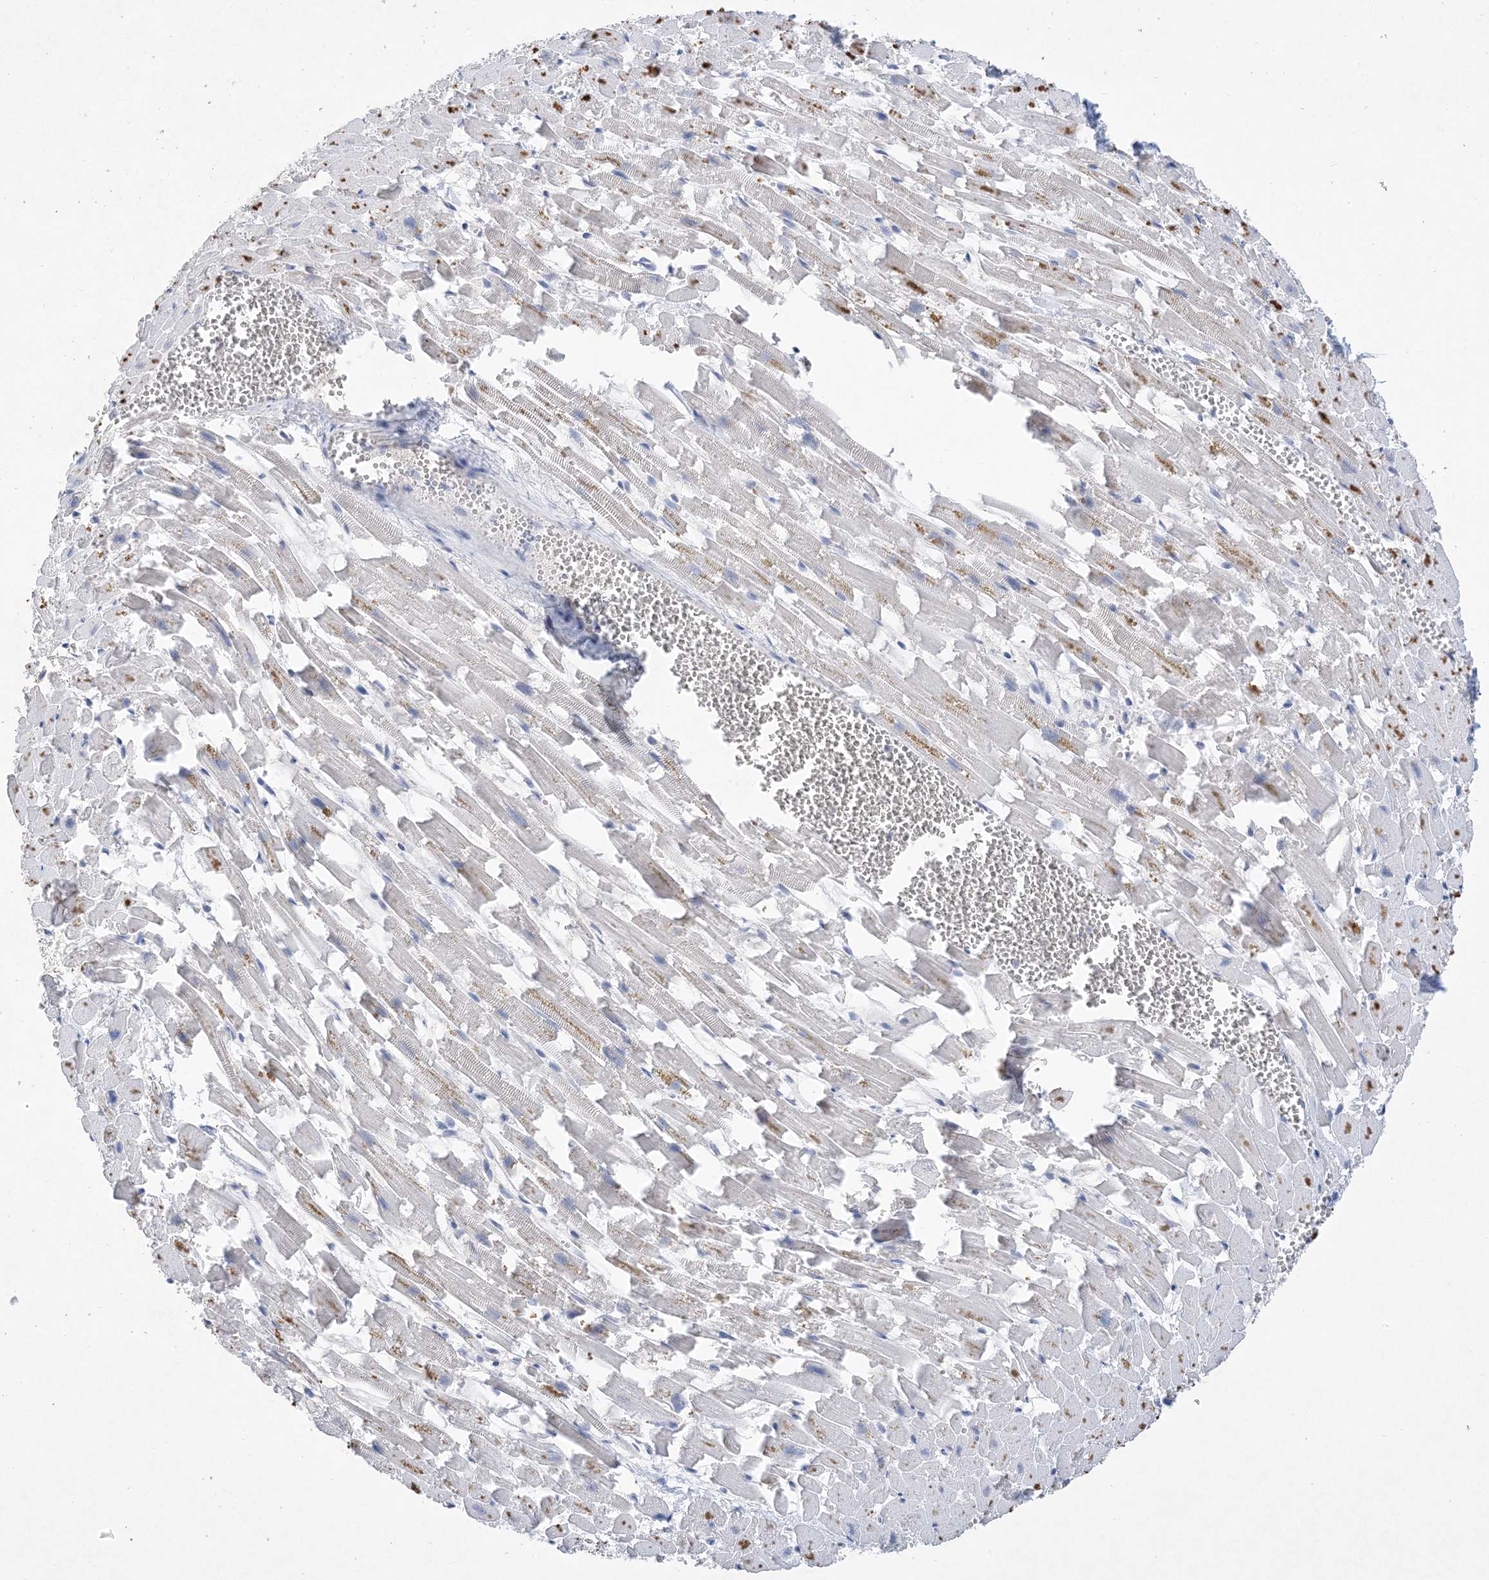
{"staining": {"intensity": "moderate", "quantity": "25%-75%", "location": "cytoplasmic/membranous"}, "tissue": "heart muscle", "cell_type": "Cardiomyocytes", "image_type": "normal", "snomed": [{"axis": "morphology", "description": "Normal tissue, NOS"}, {"axis": "topography", "description": "Heart"}], "caption": "Immunohistochemical staining of normal human heart muscle demonstrates 25%-75% levels of moderate cytoplasmic/membranous protein staining in approximately 25%-75% of cardiomyocytes. Using DAB (3,3'-diaminobenzidine) (brown) and hematoxylin (blue) stains, captured at high magnification using brightfield microscopy.", "gene": "DSC3", "patient": {"sex": "female", "age": 64}}